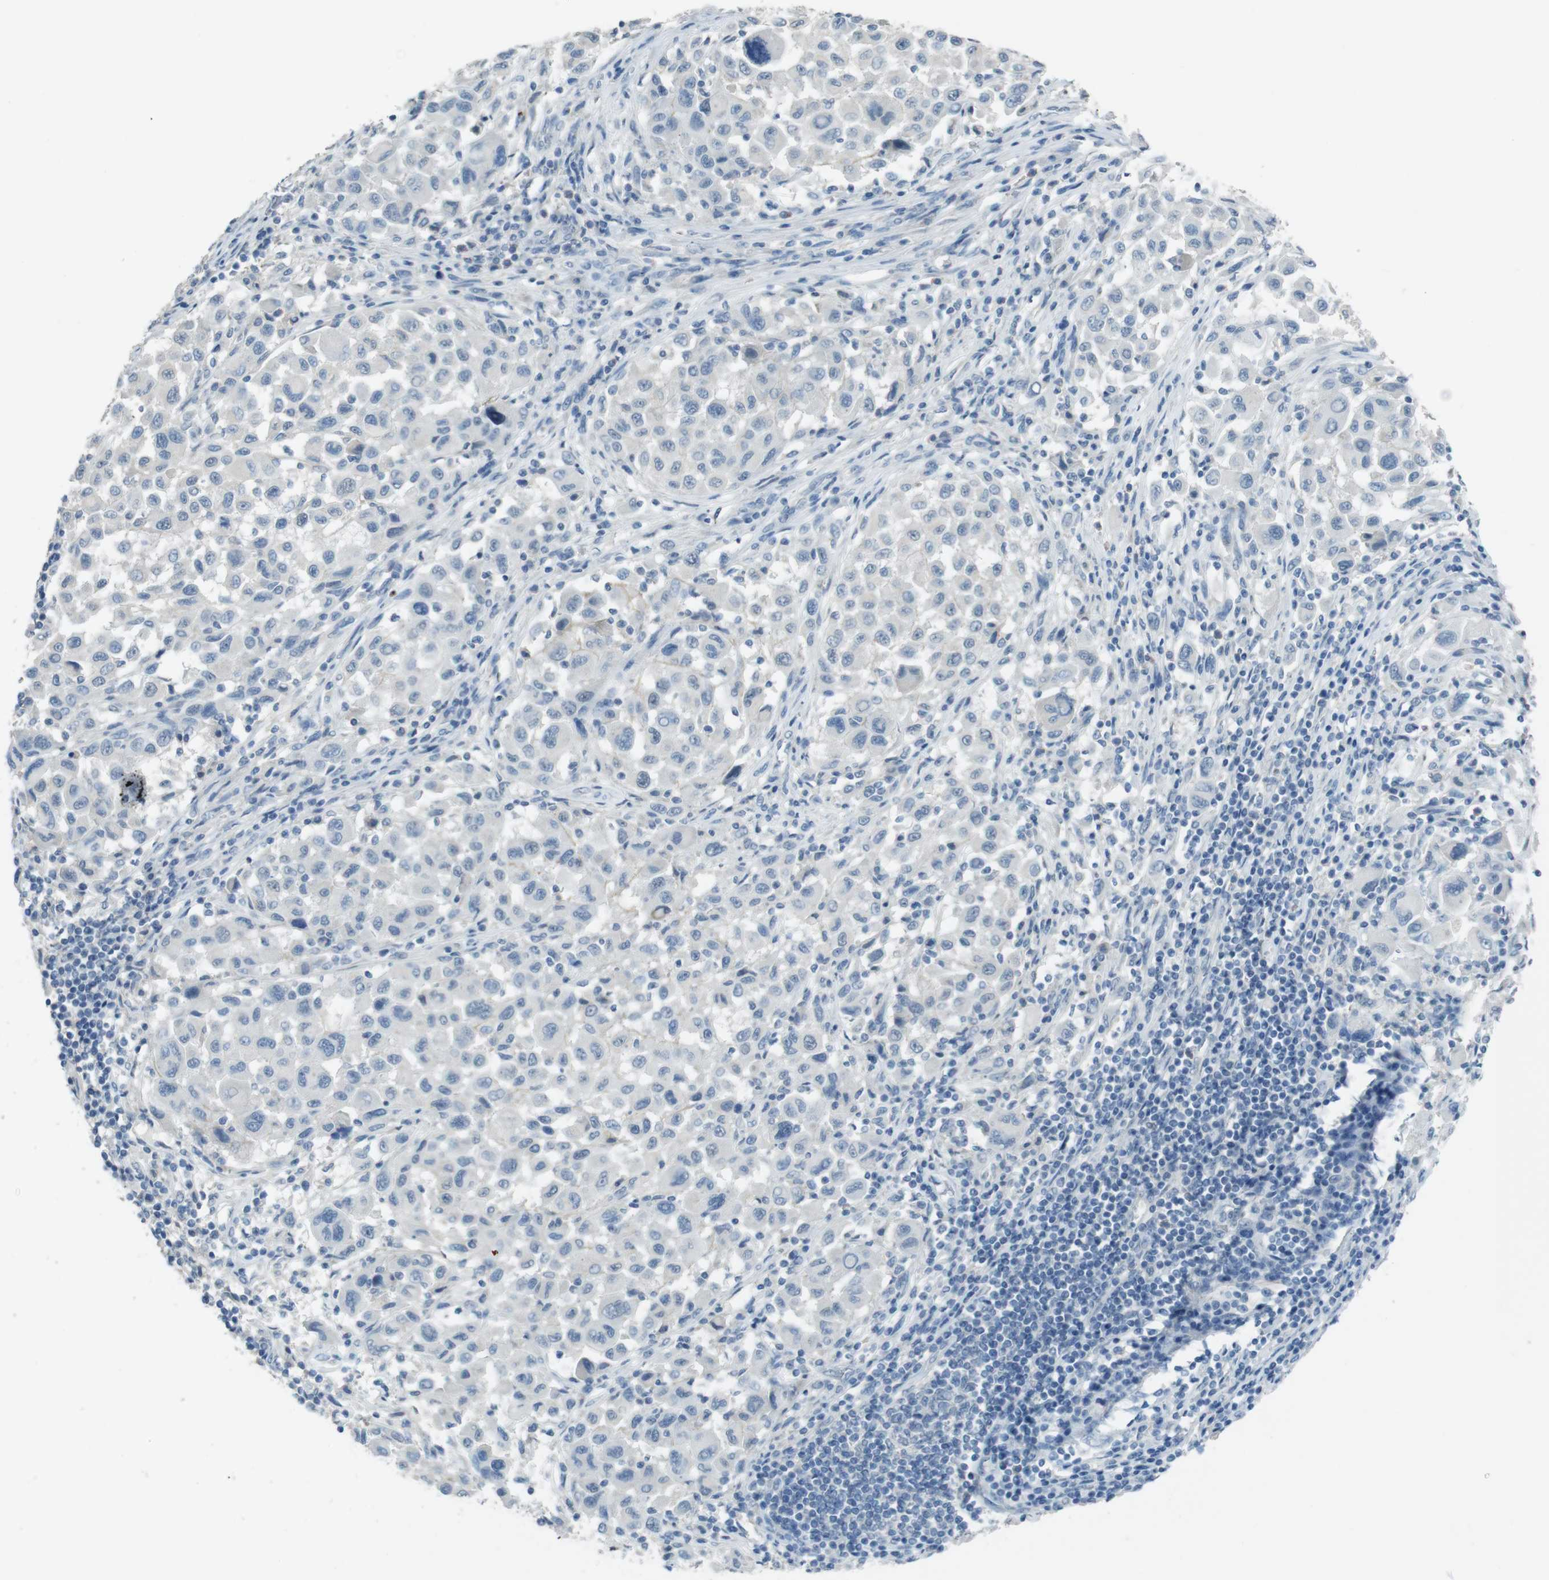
{"staining": {"intensity": "negative", "quantity": "none", "location": "none"}, "tissue": "melanoma", "cell_type": "Tumor cells", "image_type": "cancer", "snomed": [{"axis": "morphology", "description": "Malignant melanoma, Metastatic site"}, {"axis": "topography", "description": "Lymph node"}], "caption": "Immunohistochemistry image of neoplastic tissue: melanoma stained with DAB displays no significant protein expression in tumor cells. (DAB (3,3'-diaminobenzidine) IHC, high magnification).", "gene": "ENTPD7", "patient": {"sex": "male", "age": 61}}